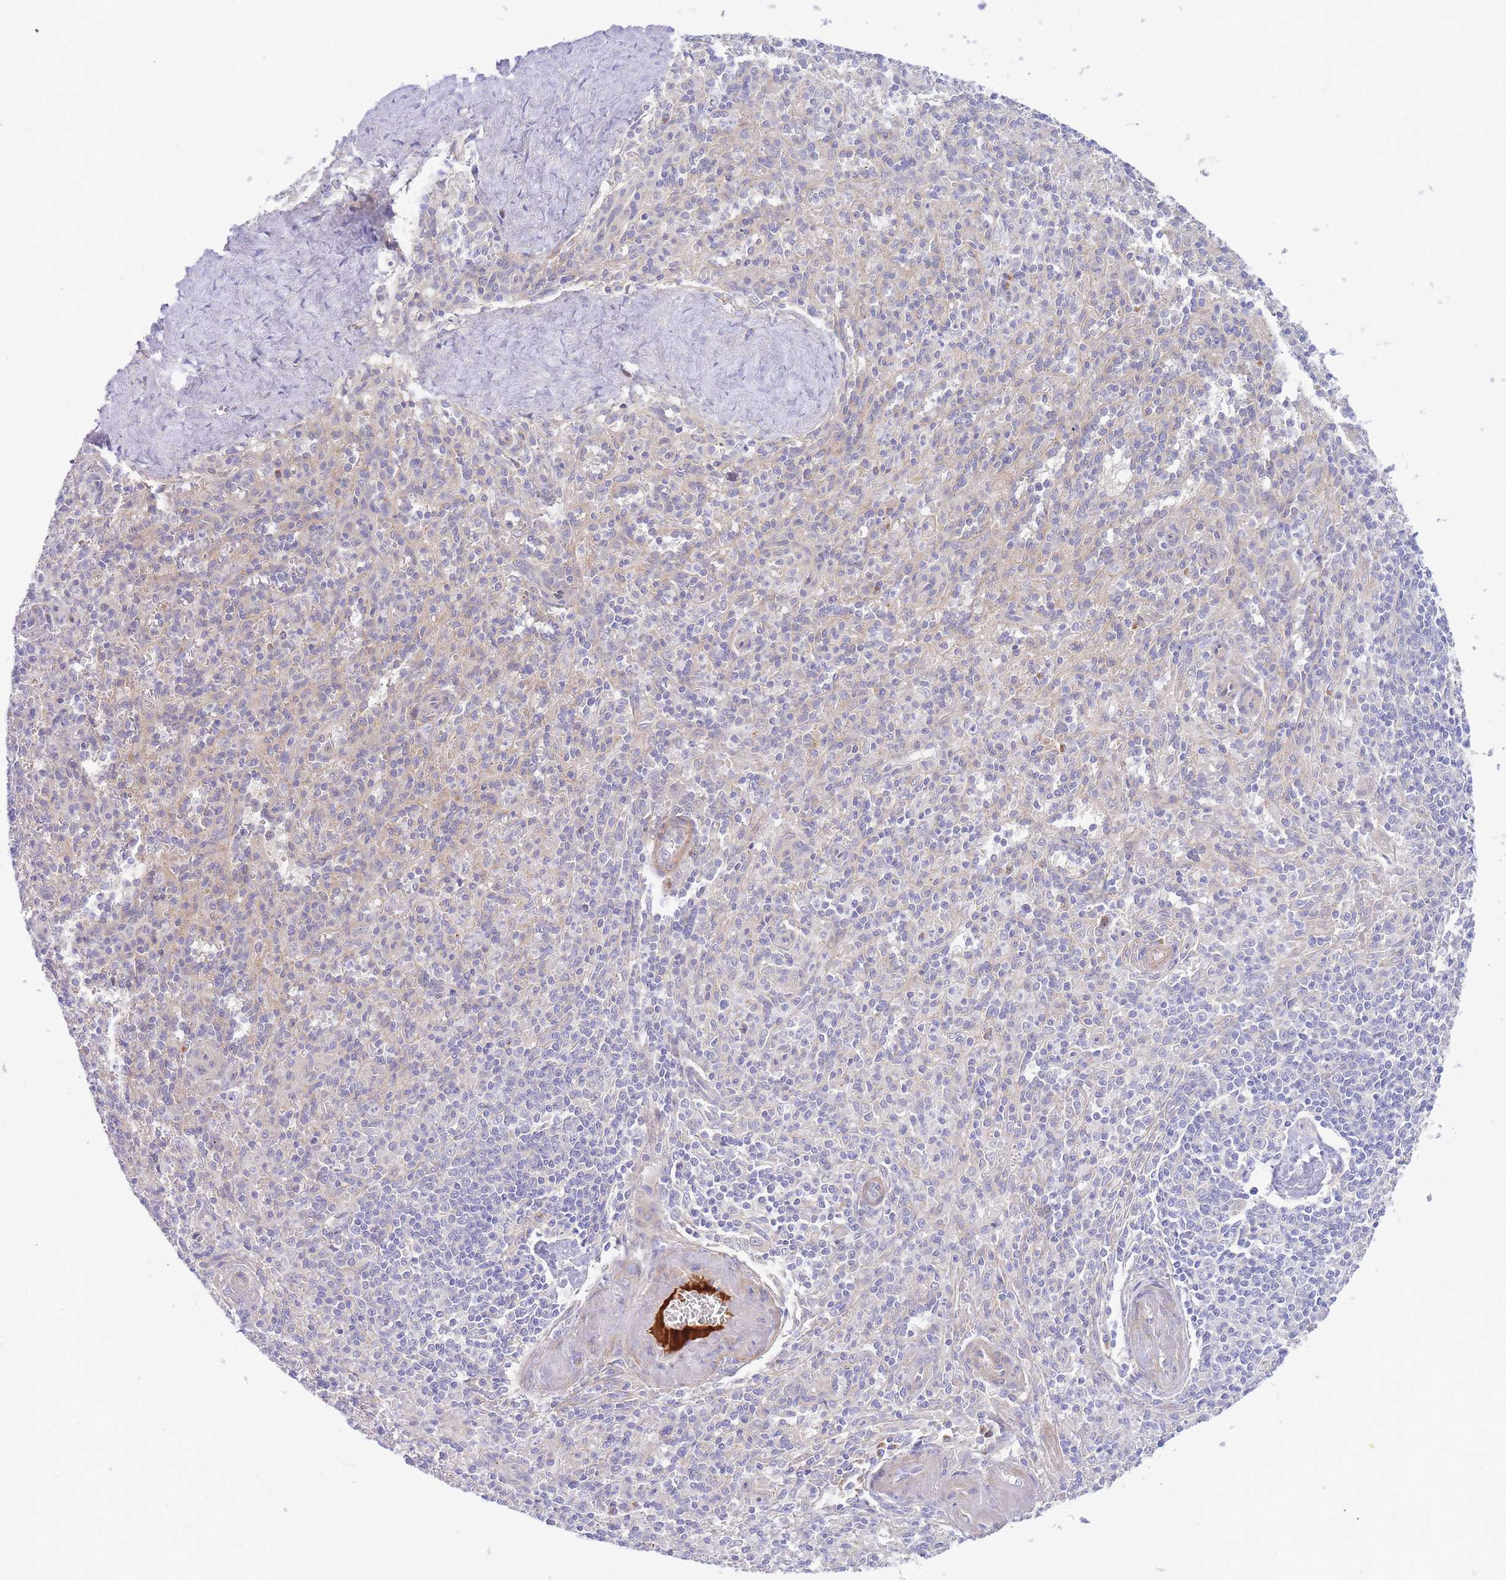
{"staining": {"intensity": "negative", "quantity": "none", "location": "none"}, "tissue": "spleen", "cell_type": "Cells in red pulp", "image_type": "normal", "snomed": [{"axis": "morphology", "description": "Normal tissue, NOS"}, {"axis": "topography", "description": "Spleen"}], "caption": "Cells in red pulp show no significant protein staining in benign spleen. (Immunohistochemistry, brightfield microscopy, high magnification).", "gene": "APOL4", "patient": {"sex": "female", "age": 70}}